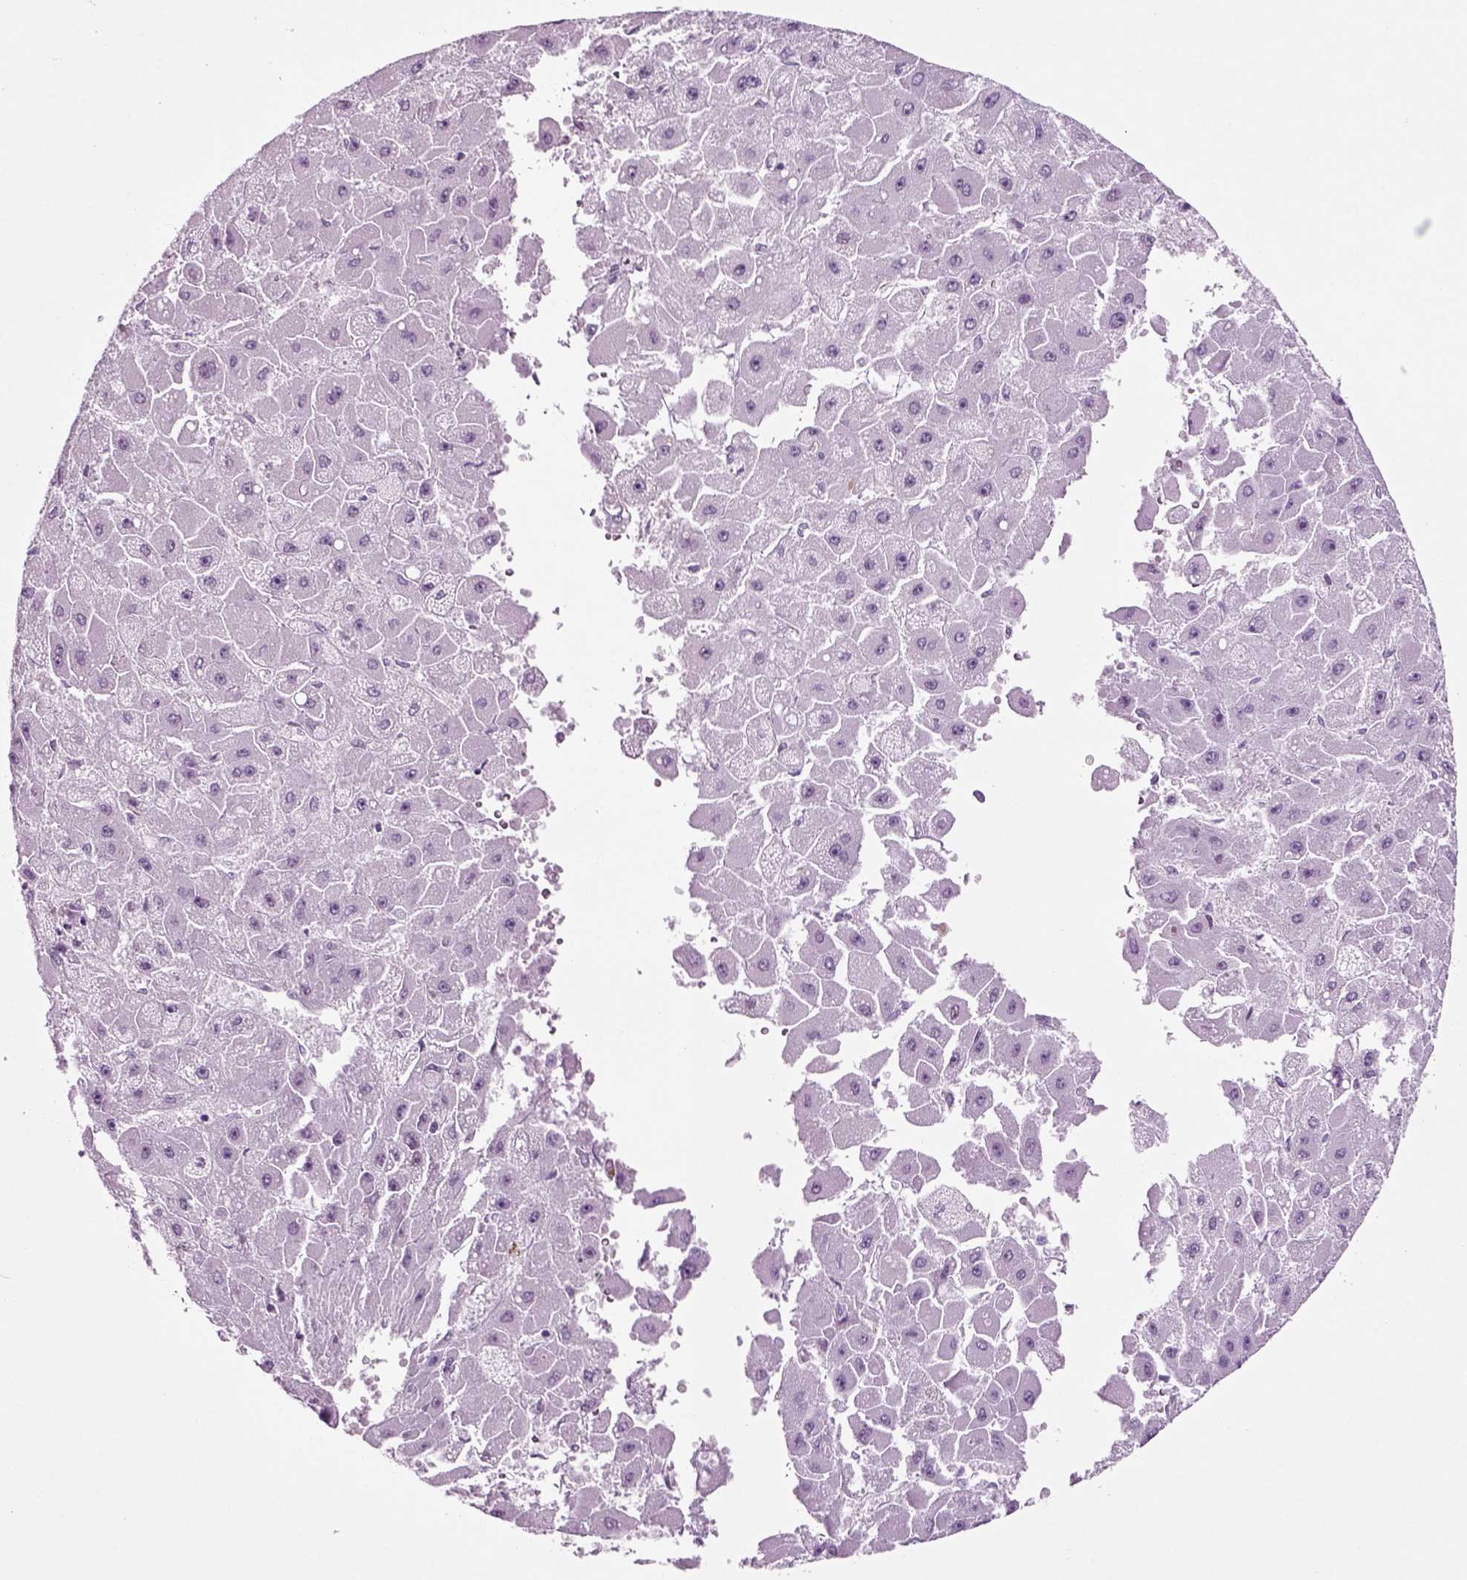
{"staining": {"intensity": "negative", "quantity": "none", "location": "none"}, "tissue": "liver cancer", "cell_type": "Tumor cells", "image_type": "cancer", "snomed": [{"axis": "morphology", "description": "Carcinoma, Hepatocellular, NOS"}, {"axis": "topography", "description": "Liver"}], "caption": "Tumor cells show no significant positivity in hepatocellular carcinoma (liver).", "gene": "ARID3A", "patient": {"sex": "female", "age": 25}}